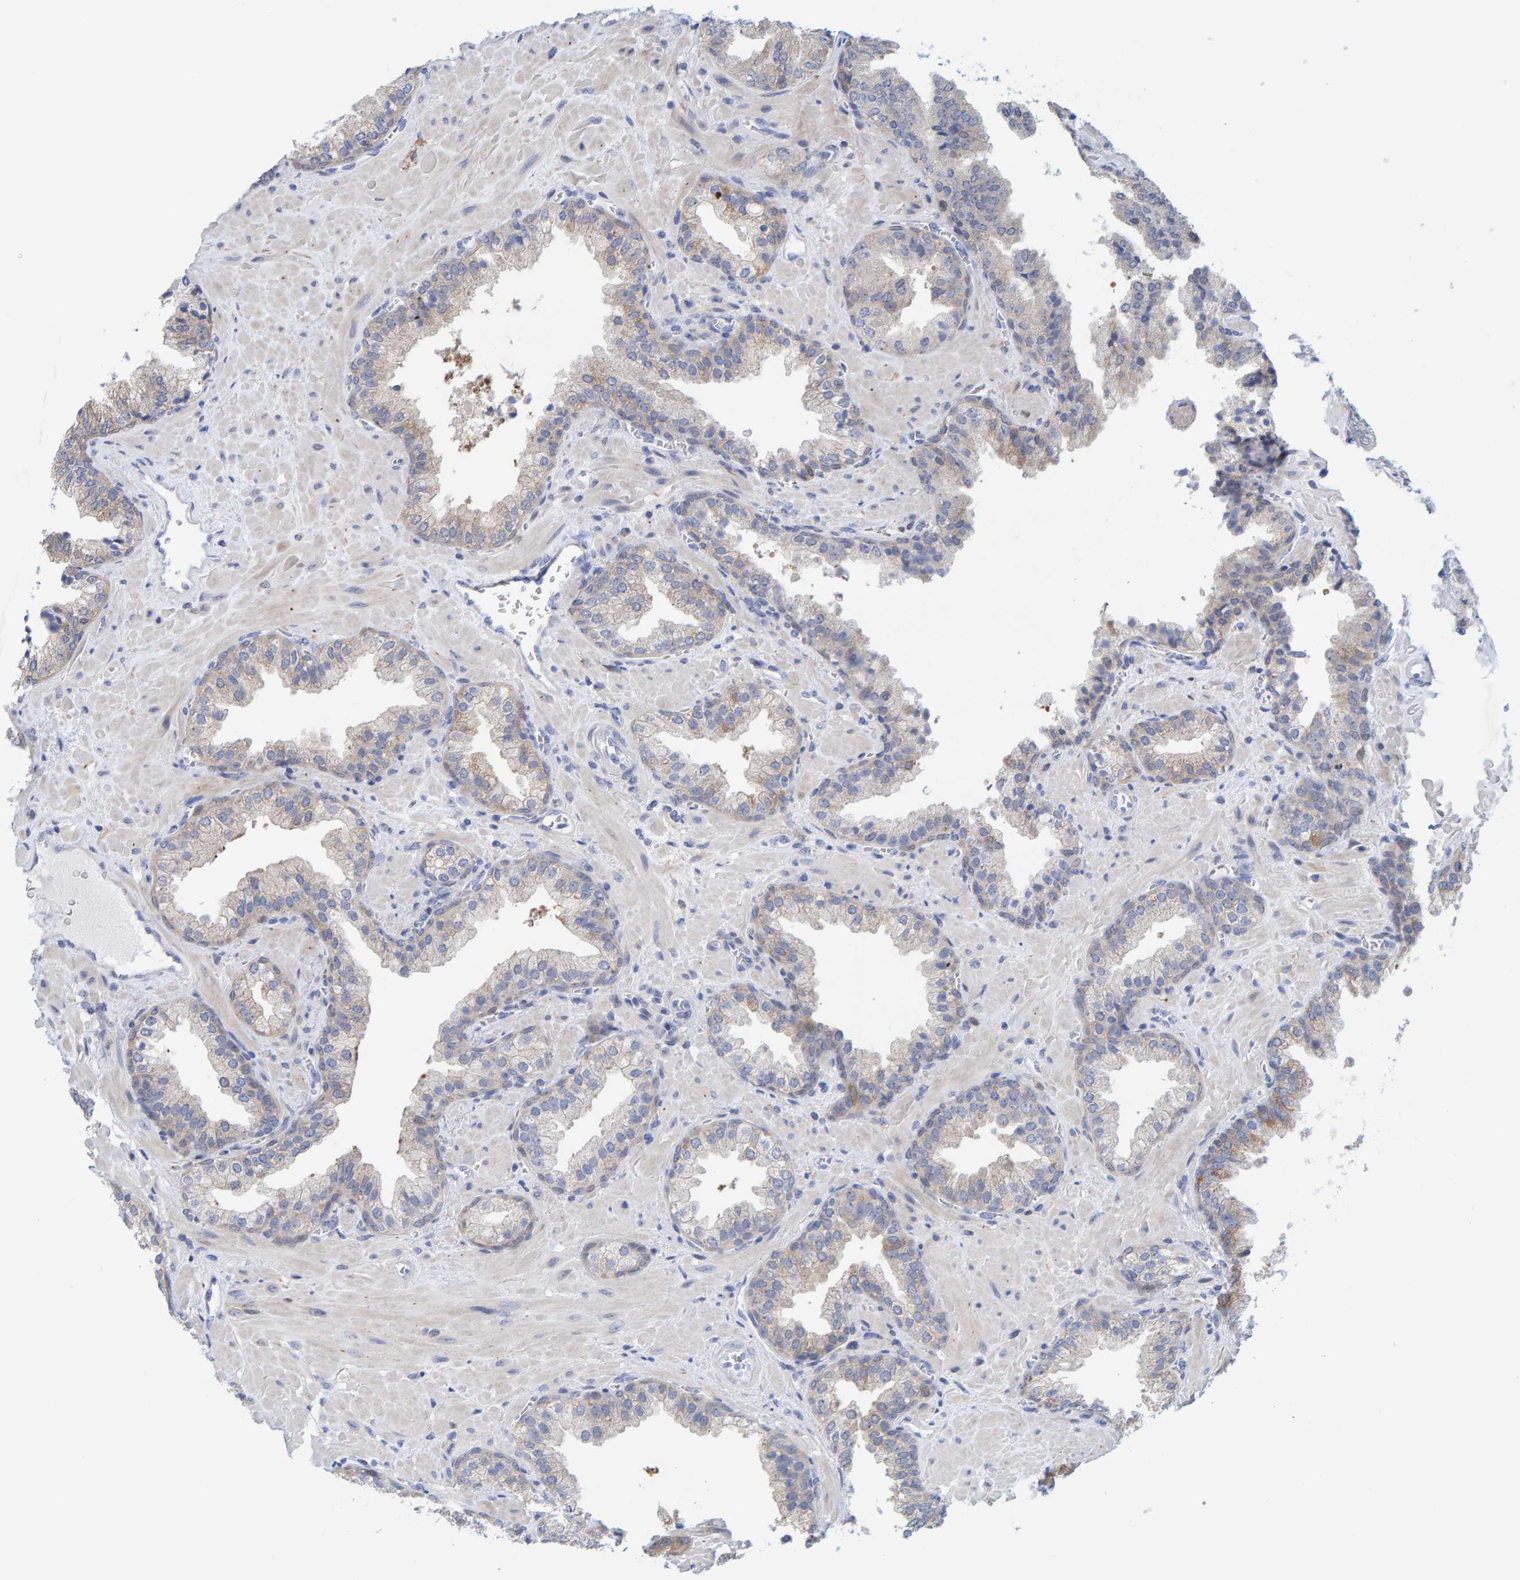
{"staining": {"intensity": "weak", "quantity": "<25%", "location": "cytoplasmic/membranous"}, "tissue": "prostate cancer", "cell_type": "Tumor cells", "image_type": "cancer", "snomed": [{"axis": "morphology", "description": "Adenocarcinoma, Low grade"}, {"axis": "topography", "description": "Prostate"}], "caption": "Human prostate cancer (adenocarcinoma (low-grade)) stained for a protein using immunohistochemistry reveals no expression in tumor cells.", "gene": "KLHL11", "patient": {"sex": "male", "age": 71}}